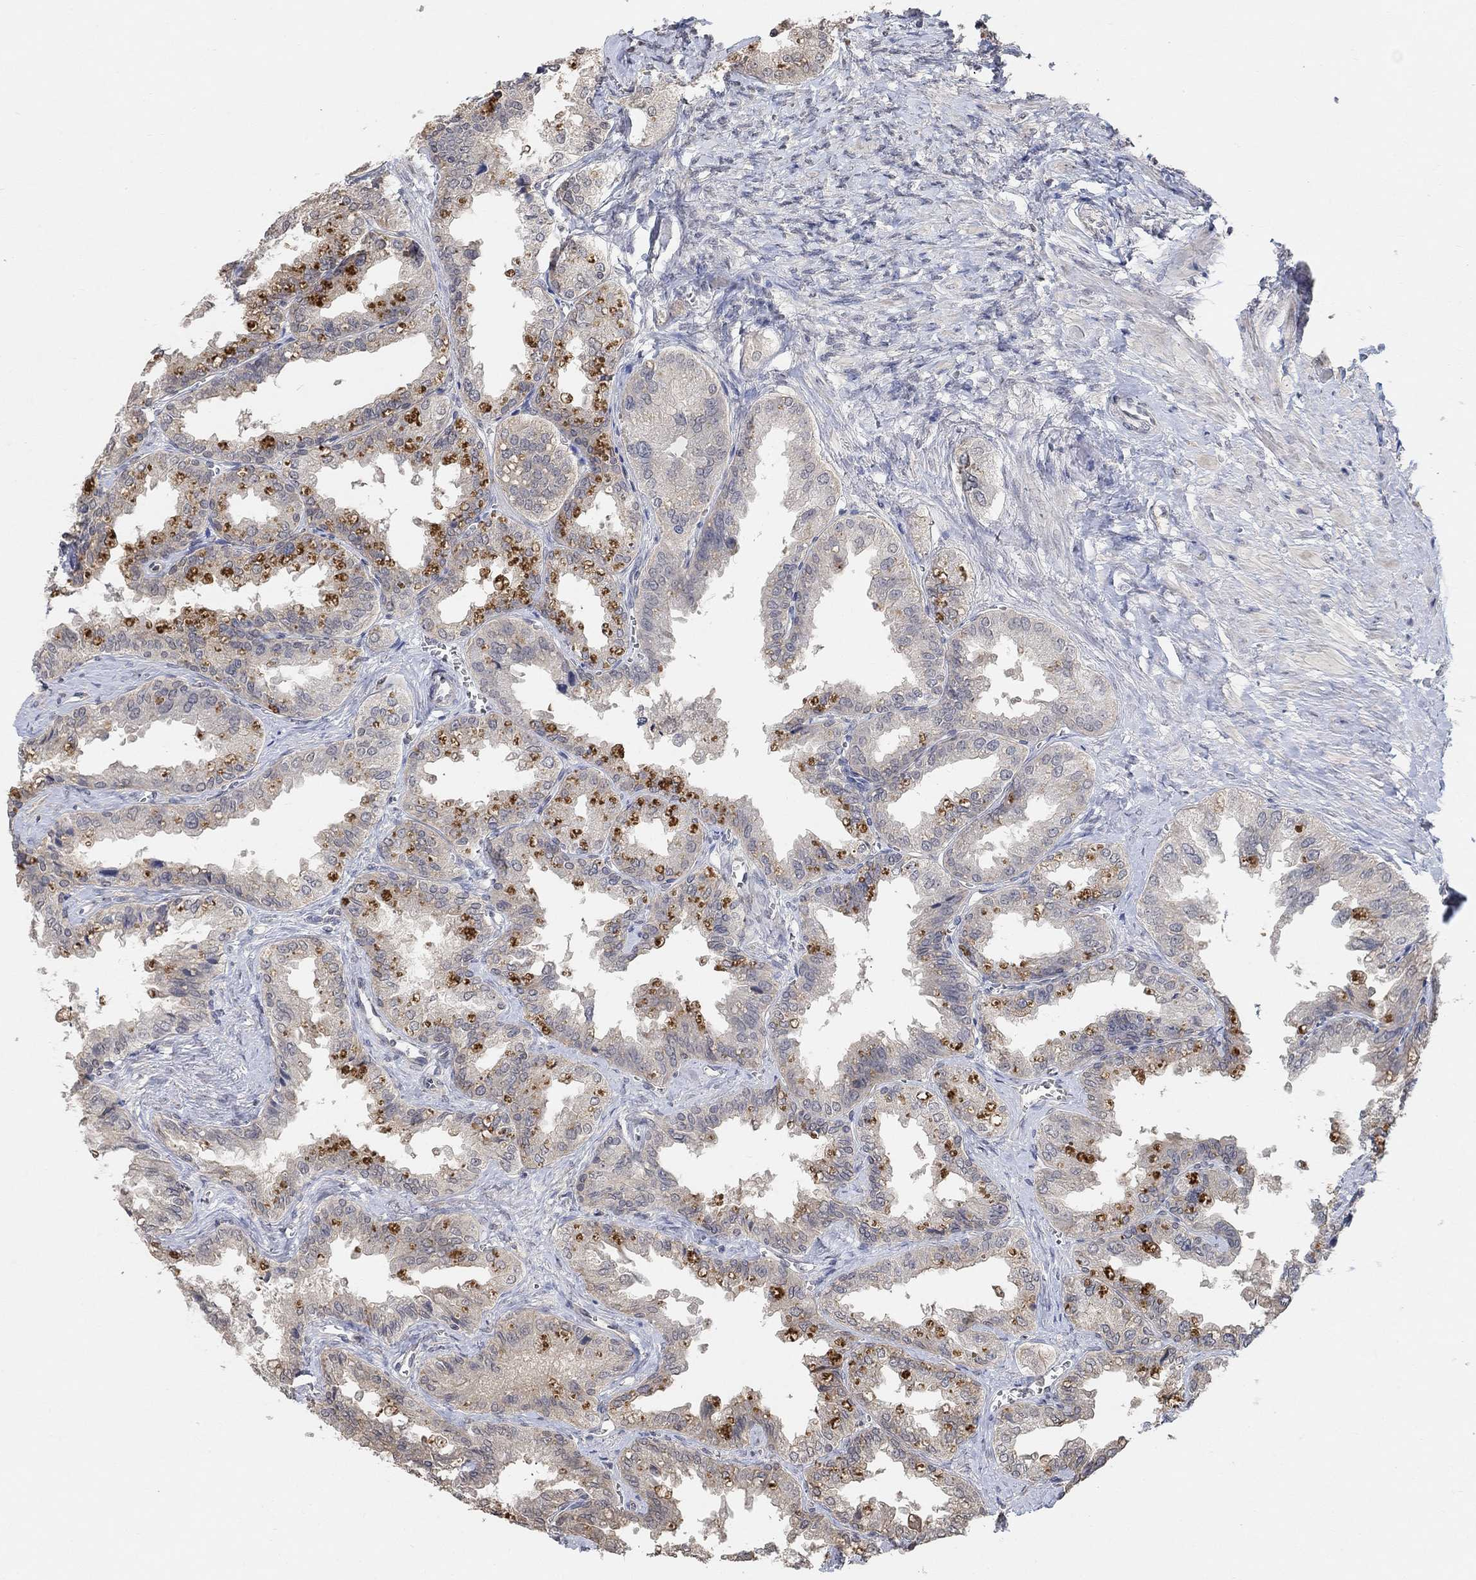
{"staining": {"intensity": "strong", "quantity": "<25%", "location": "cytoplasmic/membranous"}, "tissue": "seminal vesicle", "cell_type": "Glandular cells", "image_type": "normal", "snomed": [{"axis": "morphology", "description": "Normal tissue, NOS"}, {"axis": "topography", "description": "Seminal veicle"}], "caption": "This is an image of IHC staining of normal seminal vesicle, which shows strong expression in the cytoplasmic/membranous of glandular cells.", "gene": "UNC5B", "patient": {"sex": "male", "age": 67}}